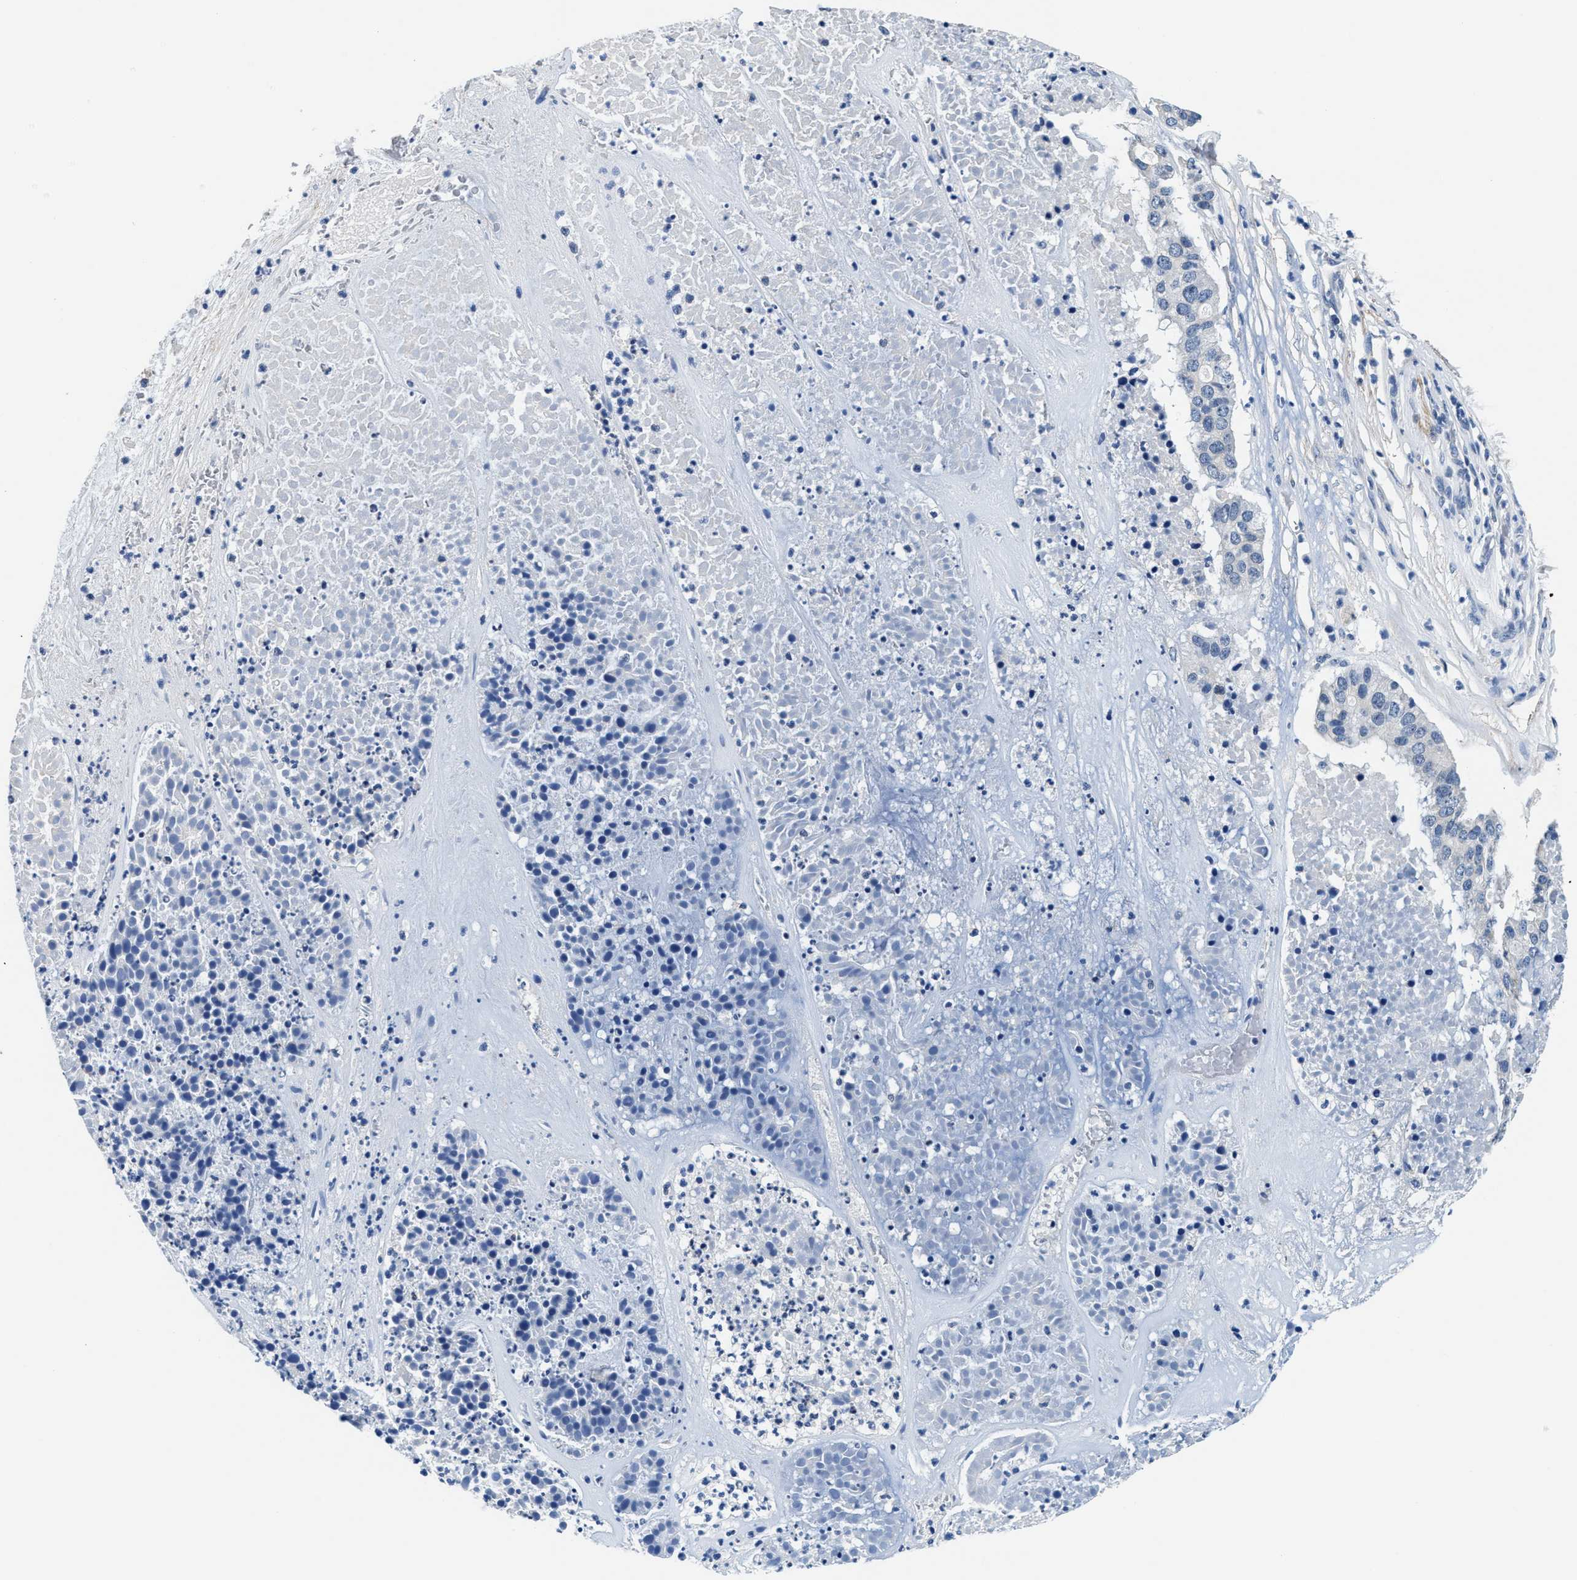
{"staining": {"intensity": "negative", "quantity": "none", "location": "none"}, "tissue": "pancreatic cancer", "cell_type": "Tumor cells", "image_type": "cancer", "snomed": [{"axis": "morphology", "description": "Adenocarcinoma, NOS"}, {"axis": "topography", "description": "Pancreas"}], "caption": "High magnification brightfield microscopy of pancreatic adenocarcinoma stained with DAB (brown) and counterstained with hematoxylin (blue): tumor cells show no significant staining. (Immunohistochemistry, brightfield microscopy, high magnification).", "gene": "MYH3", "patient": {"sex": "male", "age": 50}}